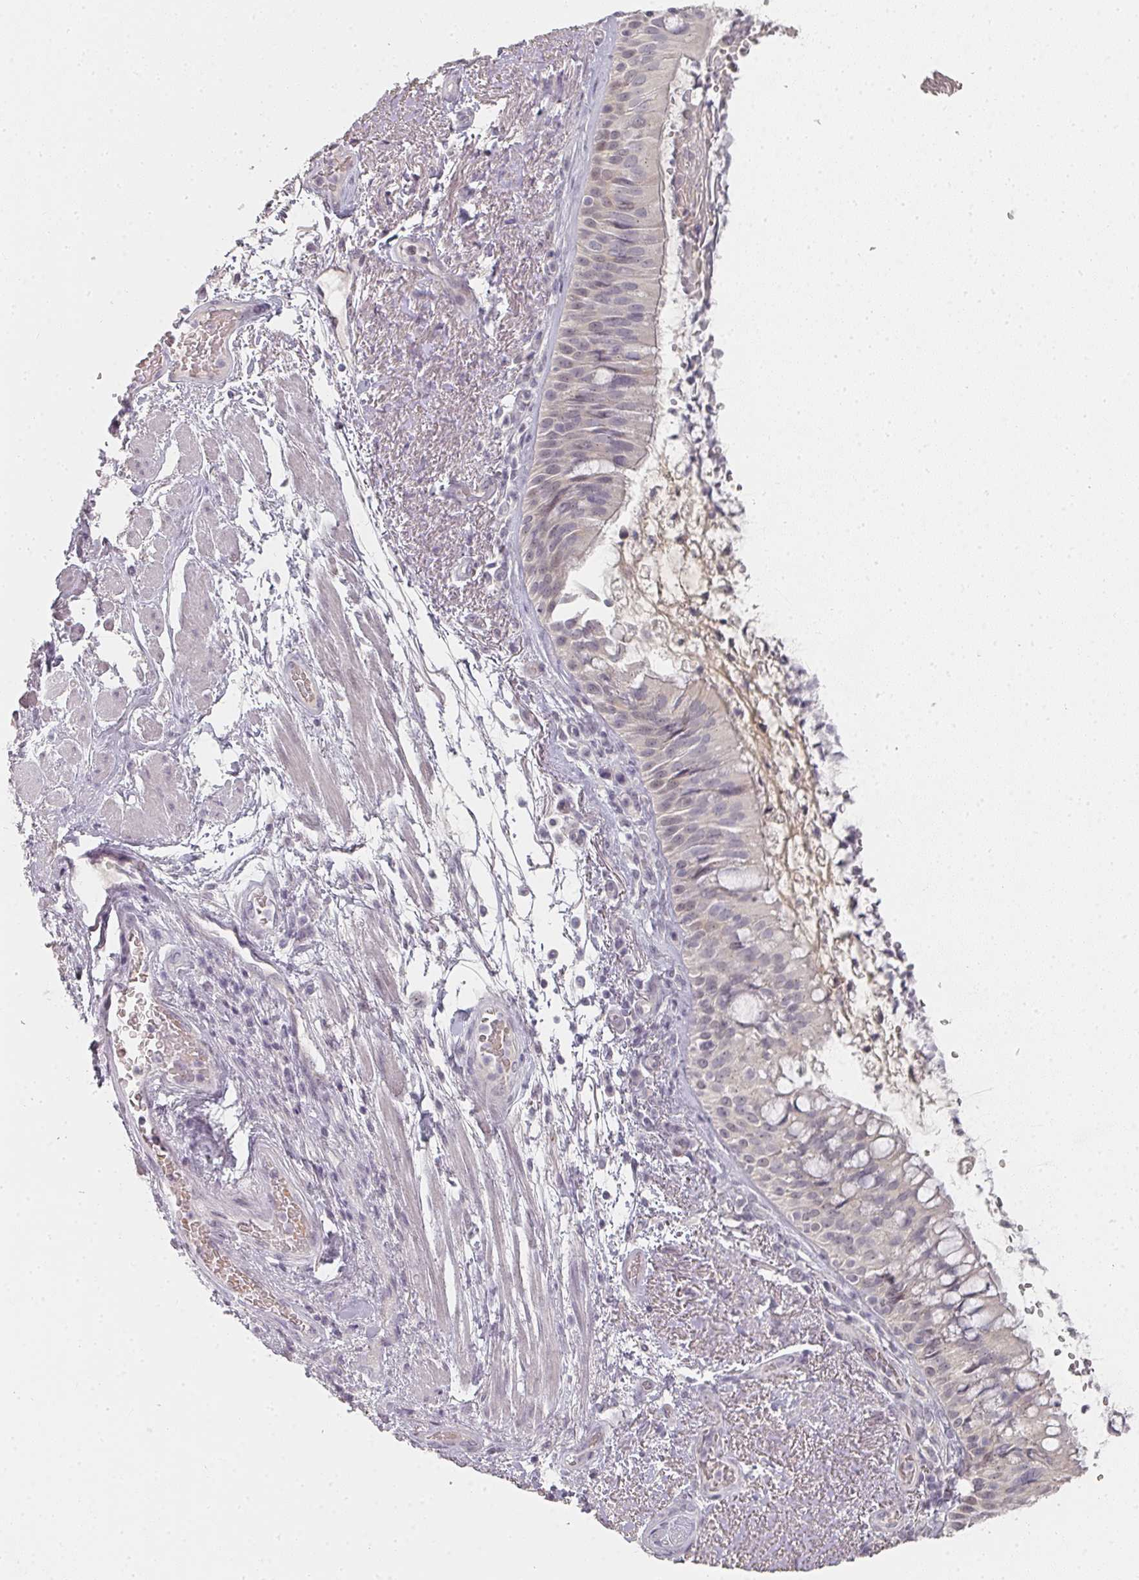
{"staining": {"intensity": "weak", "quantity": "<25%", "location": "nuclear"}, "tissue": "bronchus", "cell_type": "Respiratory epithelial cells", "image_type": "normal", "snomed": [{"axis": "morphology", "description": "Normal tissue, NOS"}, {"axis": "topography", "description": "Cartilage tissue"}, {"axis": "topography", "description": "Bronchus"}], "caption": "Histopathology image shows no significant protein staining in respiratory epithelial cells of normal bronchus. (DAB IHC visualized using brightfield microscopy, high magnification).", "gene": "SHISA2", "patient": {"sex": "male", "age": 63}}